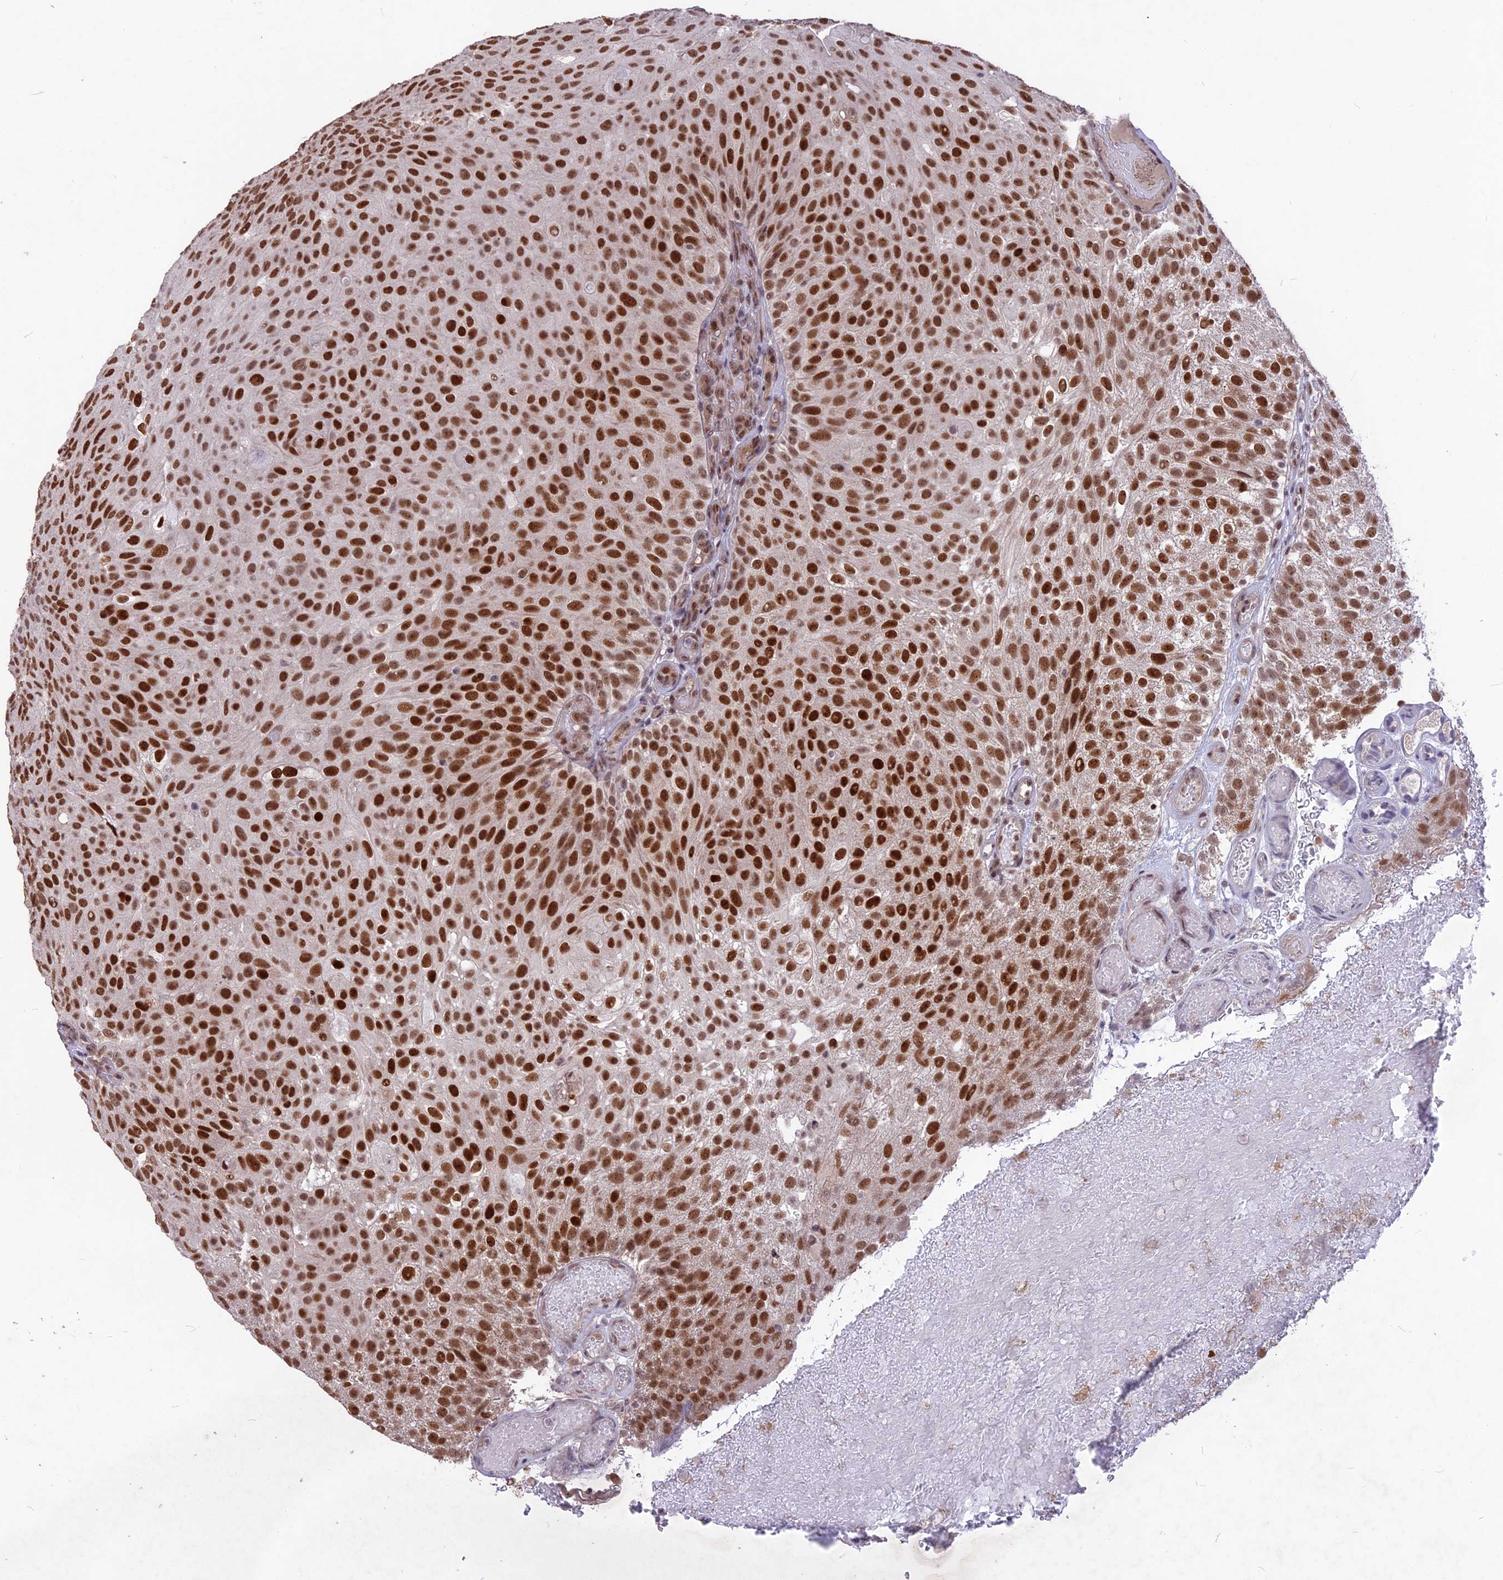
{"staining": {"intensity": "strong", "quantity": ">75%", "location": "nuclear"}, "tissue": "urothelial cancer", "cell_type": "Tumor cells", "image_type": "cancer", "snomed": [{"axis": "morphology", "description": "Urothelial carcinoma, Low grade"}, {"axis": "topography", "description": "Urinary bladder"}], "caption": "IHC of low-grade urothelial carcinoma shows high levels of strong nuclear positivity in about >75% of tumor cells.", "gene": "DIS3", "patient": {"sex": "male", "age": 78}}